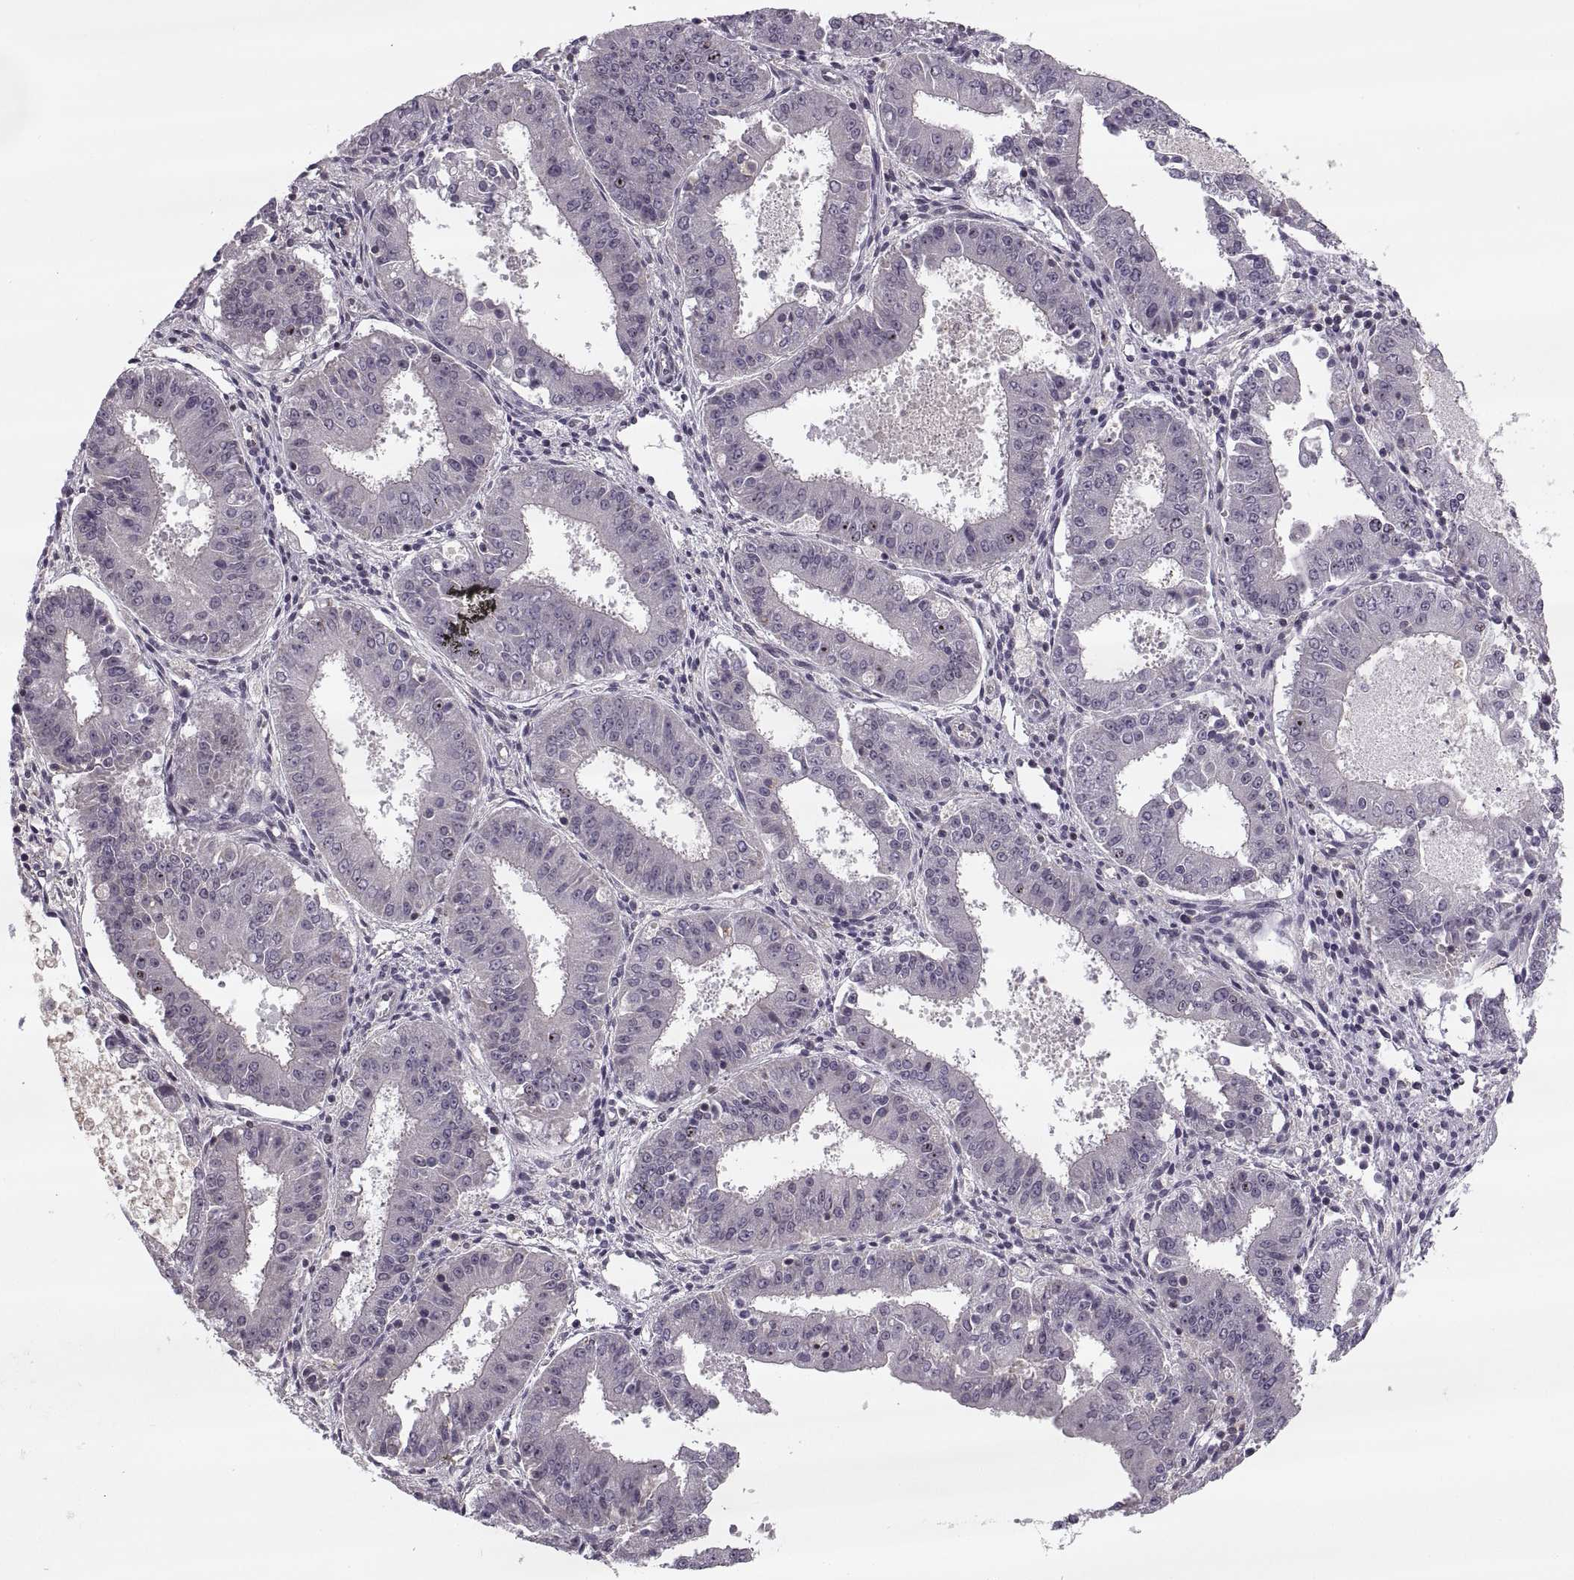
{"staining": {"intensity": "negative", "quantity": "none", "location": "none"}, "tissue": "ovarian cancer", "cell_type": "Tumor cells", "image_type": "cancer", "snomed": [{"axis": "morphology", "description": "Carcinoma, endometroid"}, {"axis": "topography", "description": "Ovary"}], "caption": "Tumor cells are negative for brown protein staining in ovarian endometroid carcinoma. The staining was performed using DAB to visualize the protein expression in brown, while the nuclei were stained in blue with hematoxylin (Magnification: 20x).", "gene": "LUZP2", "patient": {"sex": "female", "age": 42}}